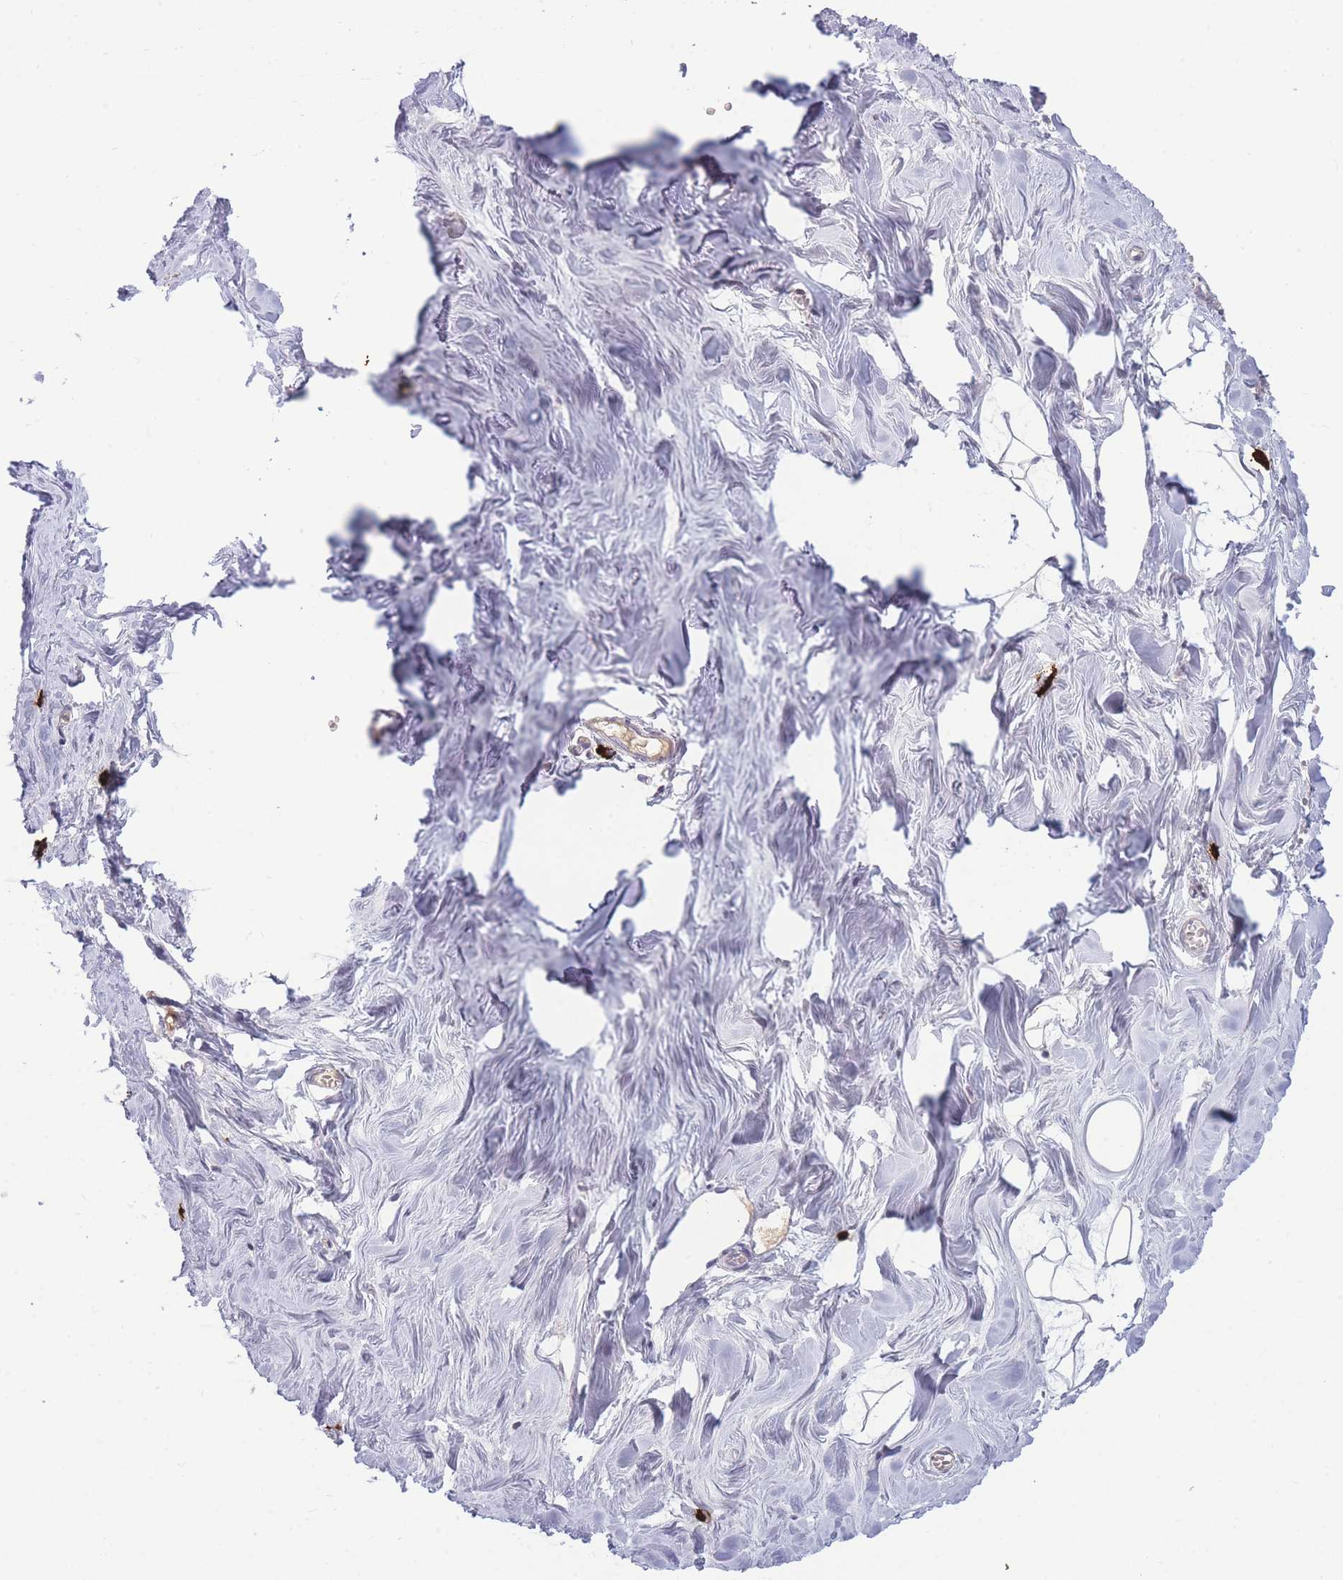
{"staining": {"intensity": "negative", "quantity": "none", "location": "none"}, "tissue": "breast", "cell_type": "Adipocytes", "image_type": "normal", "snomed": [{"axis": "morphology", "description": "Normal tissue, NOS"}, {"axis": "topography", "description": "Breast"}], "caption": "IHC of normal human breast shows no expression in adipocytes. The staining was performed using DAB to visualize the protein expression in brown, while the nuclei were stained in blue with hematoxylin (Magnification: 20x).", "gene": "TPSD1", "patient": {"sex": "female", "age": 27}}